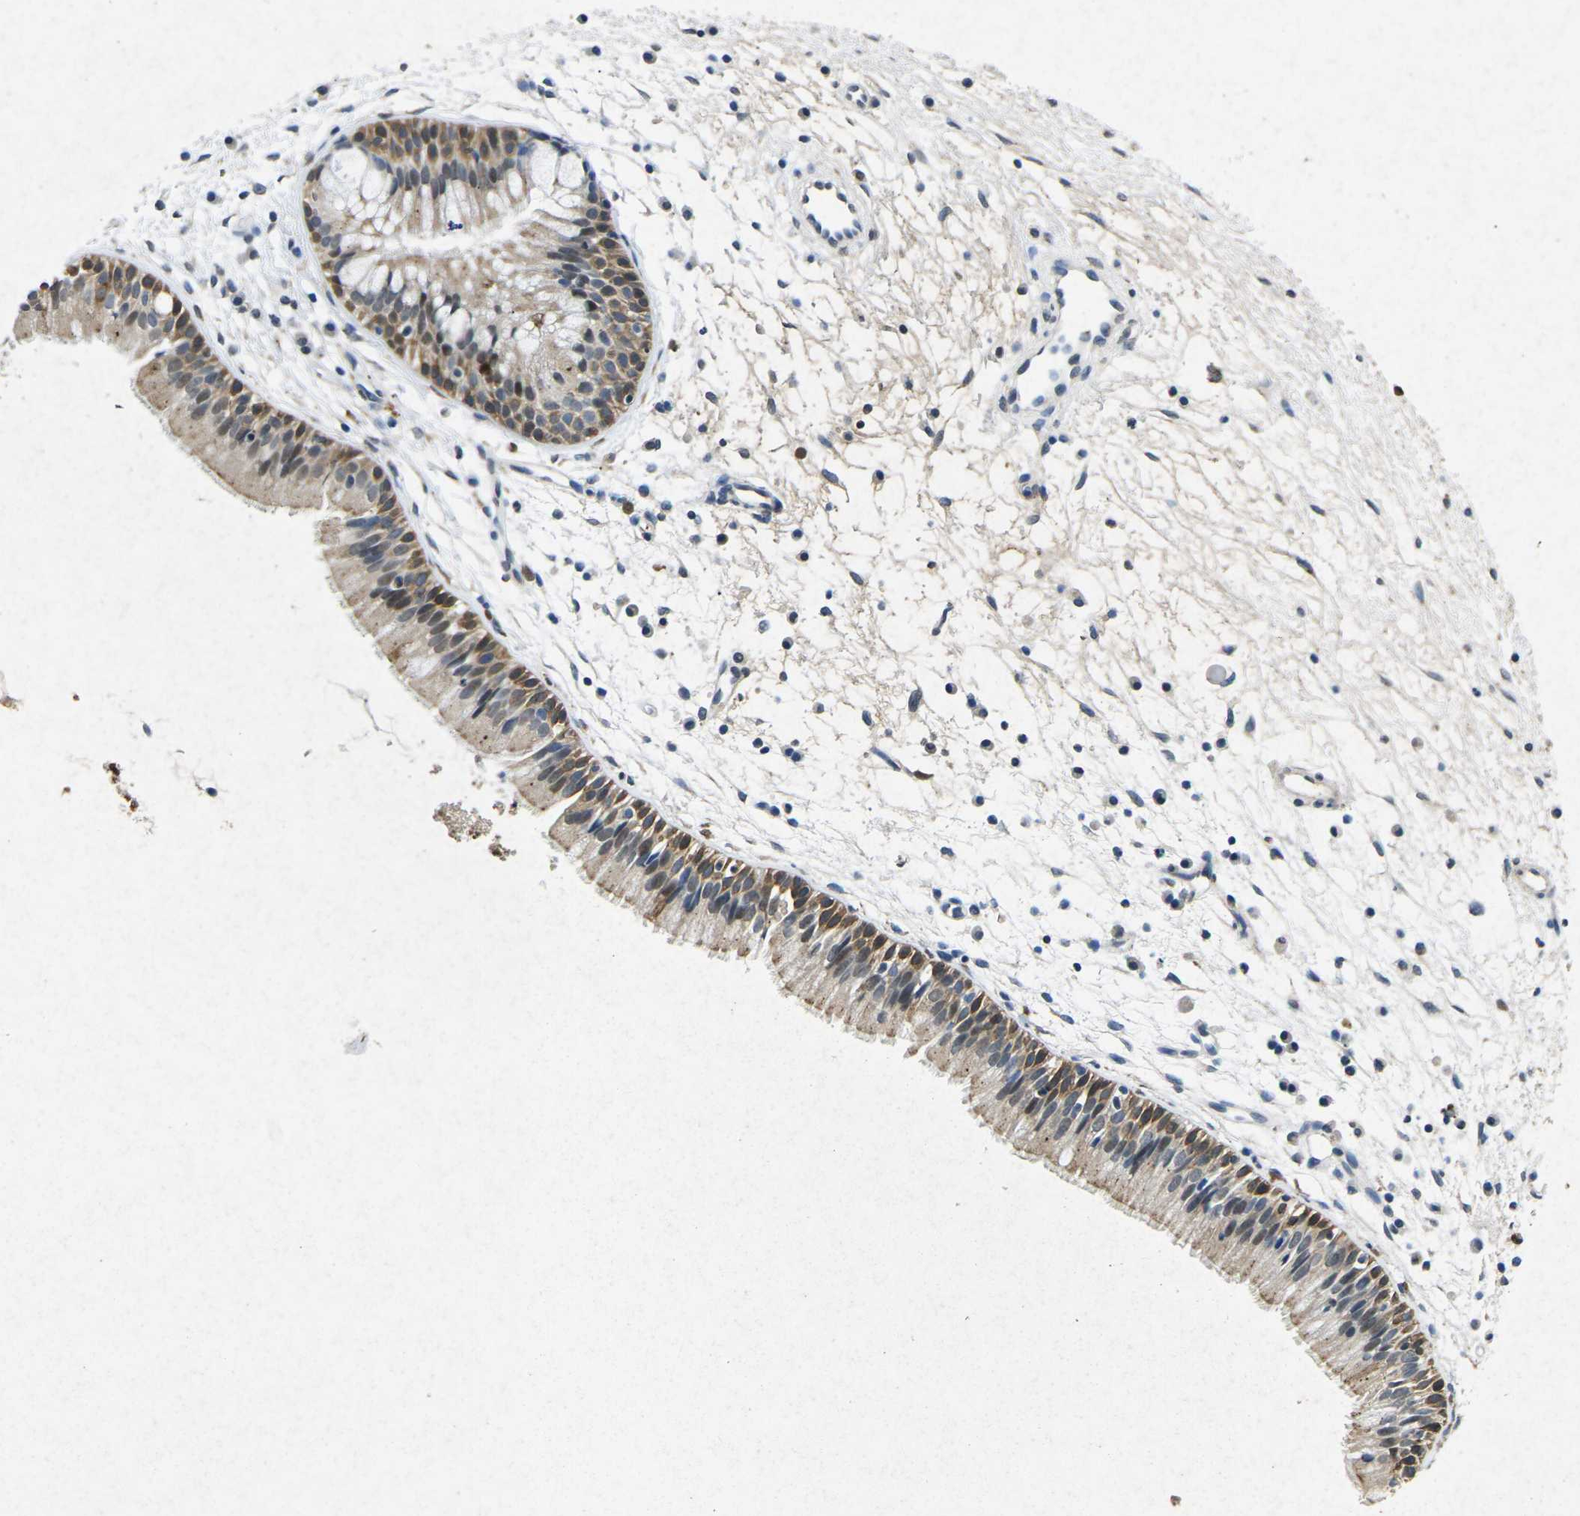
{"staining": {"intensity": "moderate", "quantity": ">75%", "location": "cytoplasmic/membranous"}, "tissue": "nasopharynx", "cell_type": "Respiratory epithelial cells", "image_type": "normal", "snomed": [{"axis": "morphology", "description": "Normal tissue, NOS"}, {"axis": "topography", "description": "Nasopharynx"}], "caption": "An immunohistochemistry histopathology image of benign tissue is shown. Protein staining in brown labels moderate cytoplasmic/membranous positivity in nasopharynx within respiratory epithelial cells. The staining is performed using DAB (3,3'-diaminobenzidine) brown chromogen to label protein expression. The nuclei are counter-stained blue using hematoxylin.", "gene": "SCNN1B", "patient": {"sex": "male", "age": 21}}